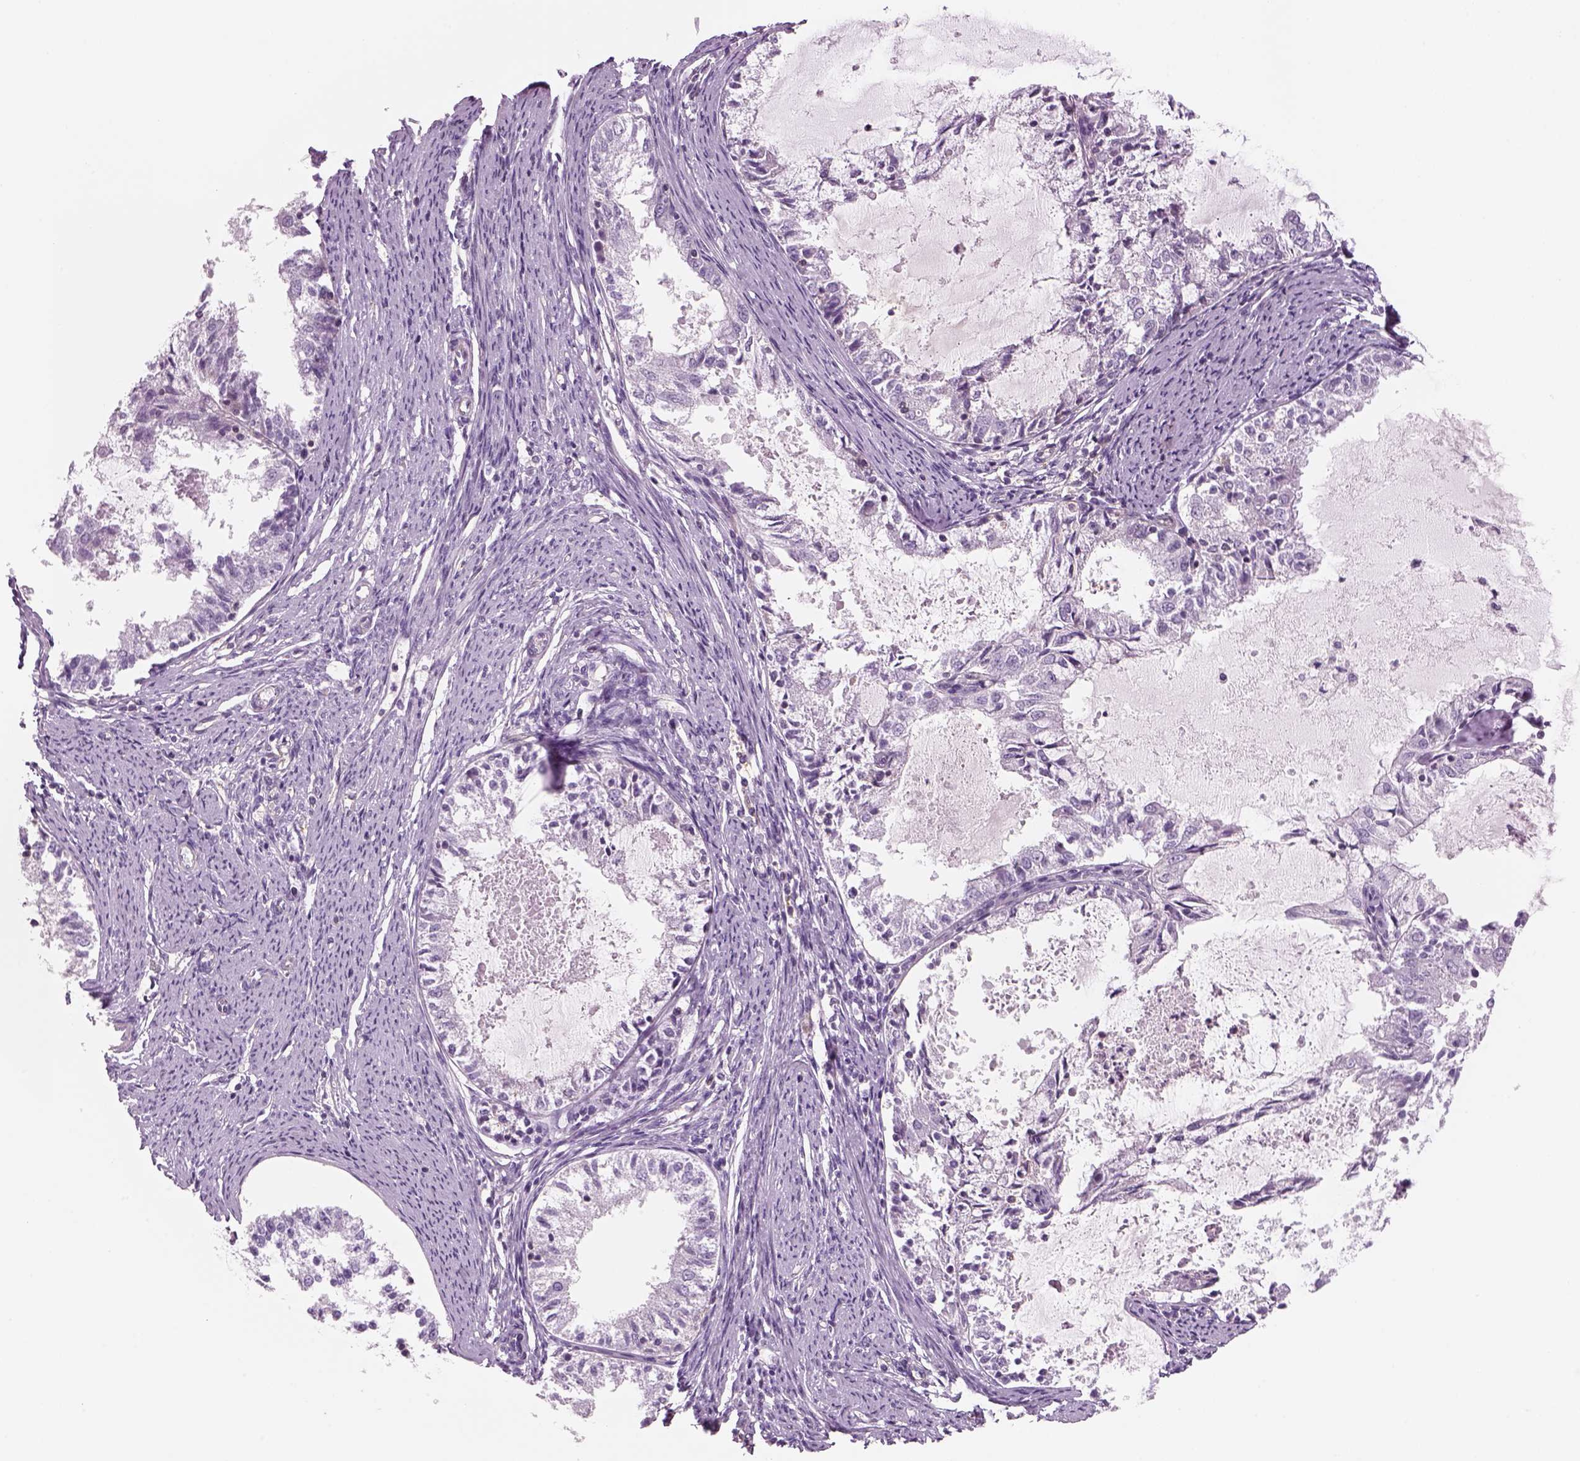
{"staining": {"intensity": "negative", "quantity": "none", "location": "none"}, "tissue": "endometrial cancer", "cell_type": "Tumor cells", "image_type": "cancer", "snomed": [{"axis": "morphology", "description": "Adenocarcinoma, NOS"}, {"axis": "topography", "description": "Endometrium"}], "caption": "The image shows no staining of tumor cells in endometrial cancer. The staining is performed using DAB (3,3'-diaminobenzidine) brown chromogen with nuclei counter-stained in using hematoxylin.", "gene": "SLC1A7", "patient": {"sex": "female", "age": 57}}